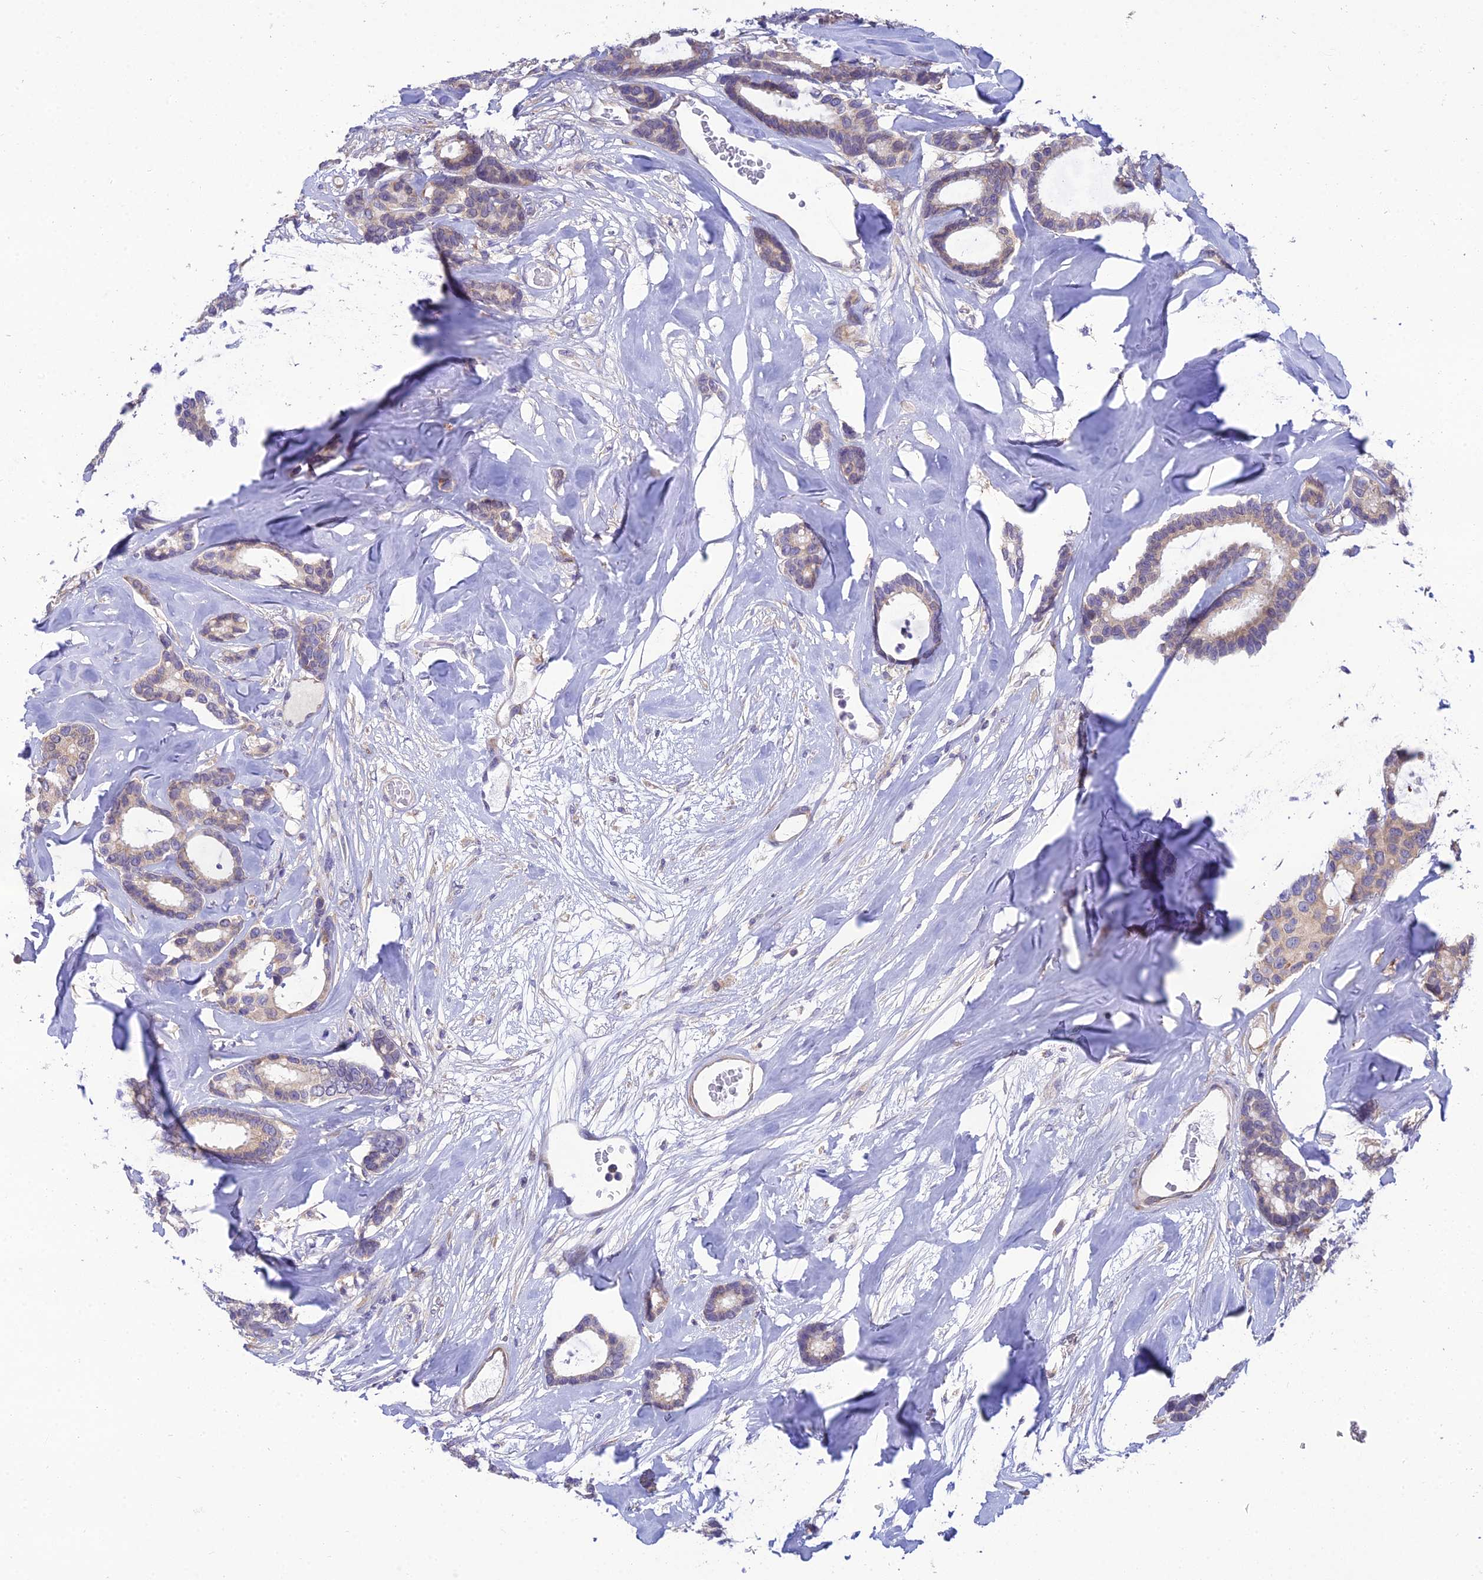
{"staining": {"intensity": "weak", "quantity": "25%-75%", "location": "cytoplasmic/membranous"}, "tissue": "breast cancer", "cell_type": "Tumor cells", "image_type": "cancer", "snomed": [{"axis": "morphology", "description": "Duct carcinoma"}, {"axis": "topography", "description": "Breast"}], "caption": "Brown immunohistochemical staining in human breast infiltrating ductal carcinoma shows weak cytoplasmic/membranous positivity in about 25%-75% of tumor cells.", "gene": "CLCN7", "patient": {"sex": "female", "age": 87}}